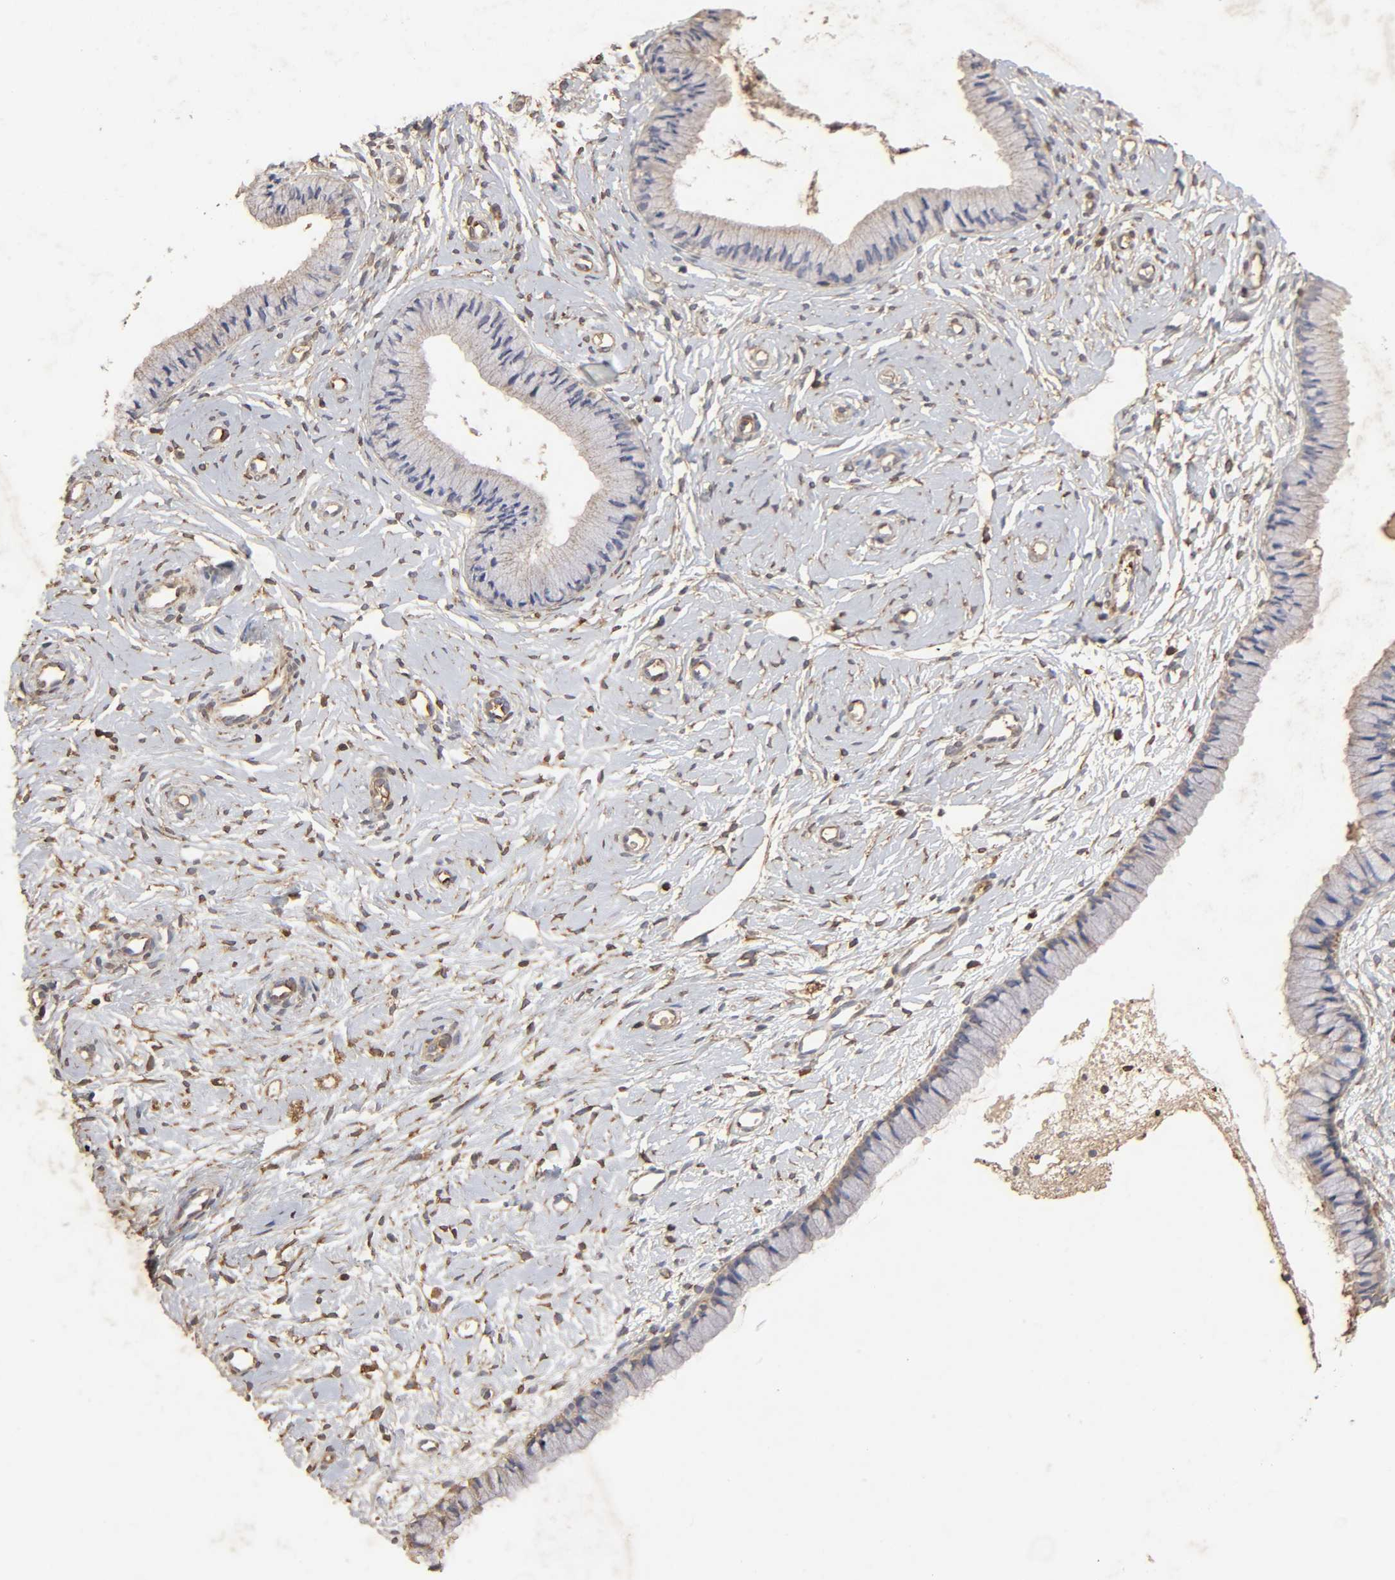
{"staining": {"intensity": "weak", "quantity": "25%-75%", "location": "cytoplasmic/membranous"}, "tissue": "cervix", "cell_type": "Glandular cells", "image_type": "normal", "snomed": [{"axis": "morphology", "description": "Normal tissue, NOS"}, {"axis": "topography", "description": "Cervix"}], "caption": "Cervix stained with a brown dye displays weak cytoplasmic/membranous positive positivity in about 25%-75% of glandular cells.", "gene": "CYCS", "patient": {"sex": "female", "age": 46}}